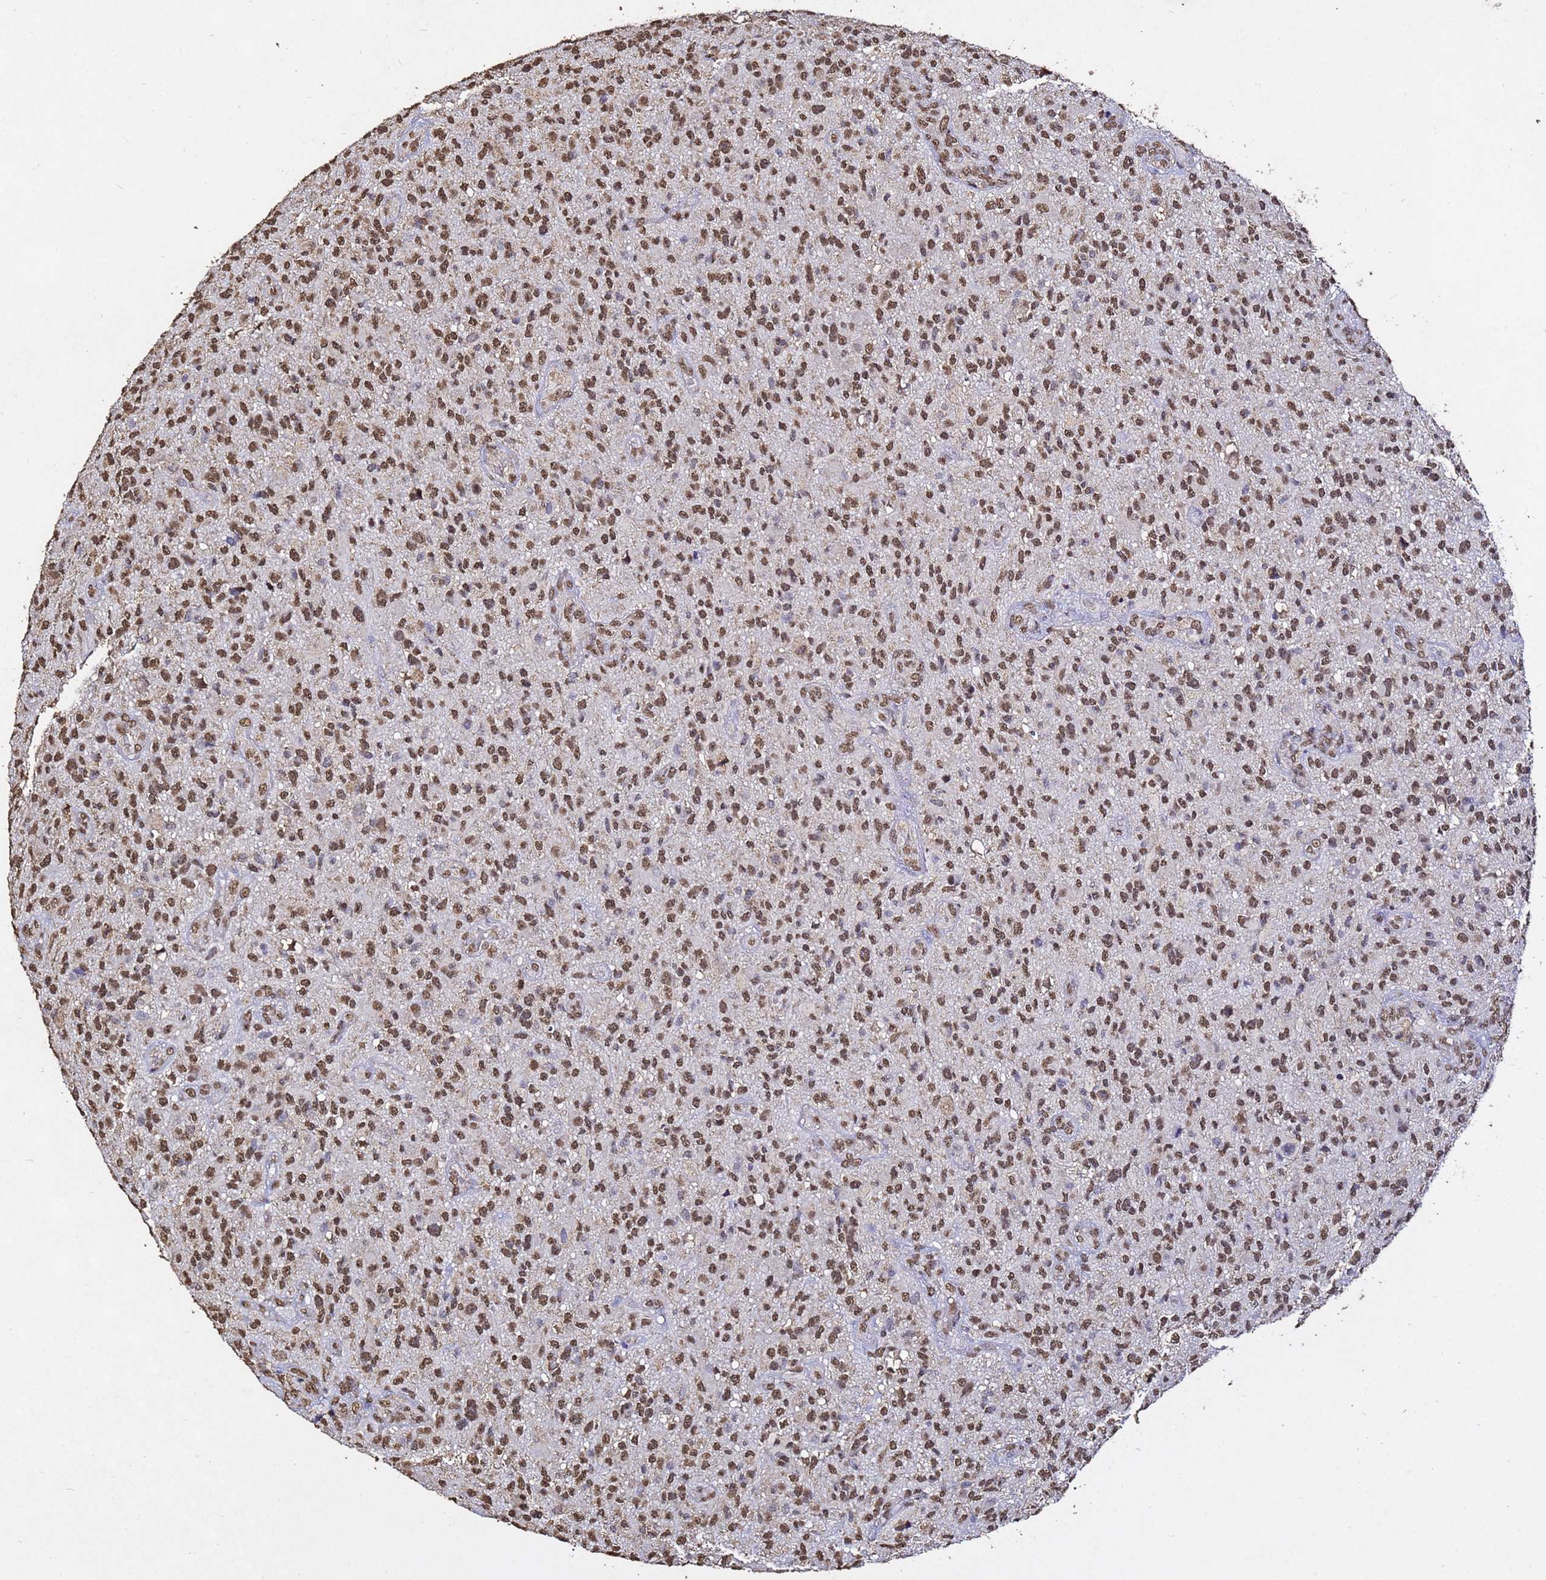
{"staining": {"intensity": "moderate", "quantity": ">75%", "location": "nuclear"}, "tissue": "glioma", "cell_type": "Tumor cells", "image_type": "cancer", "snomed": [{"axis": "morphology", "description": "Glioma, malignant, High grade"}, {"axis": "topography", "description": "Brain"}], "caption": "Tumor cells show medium levels of moderate nuclear positivity in approximately >75% of cells in glioma.", "gene": "MYOCD", "patient": {"sex": "male", "age": 47}}